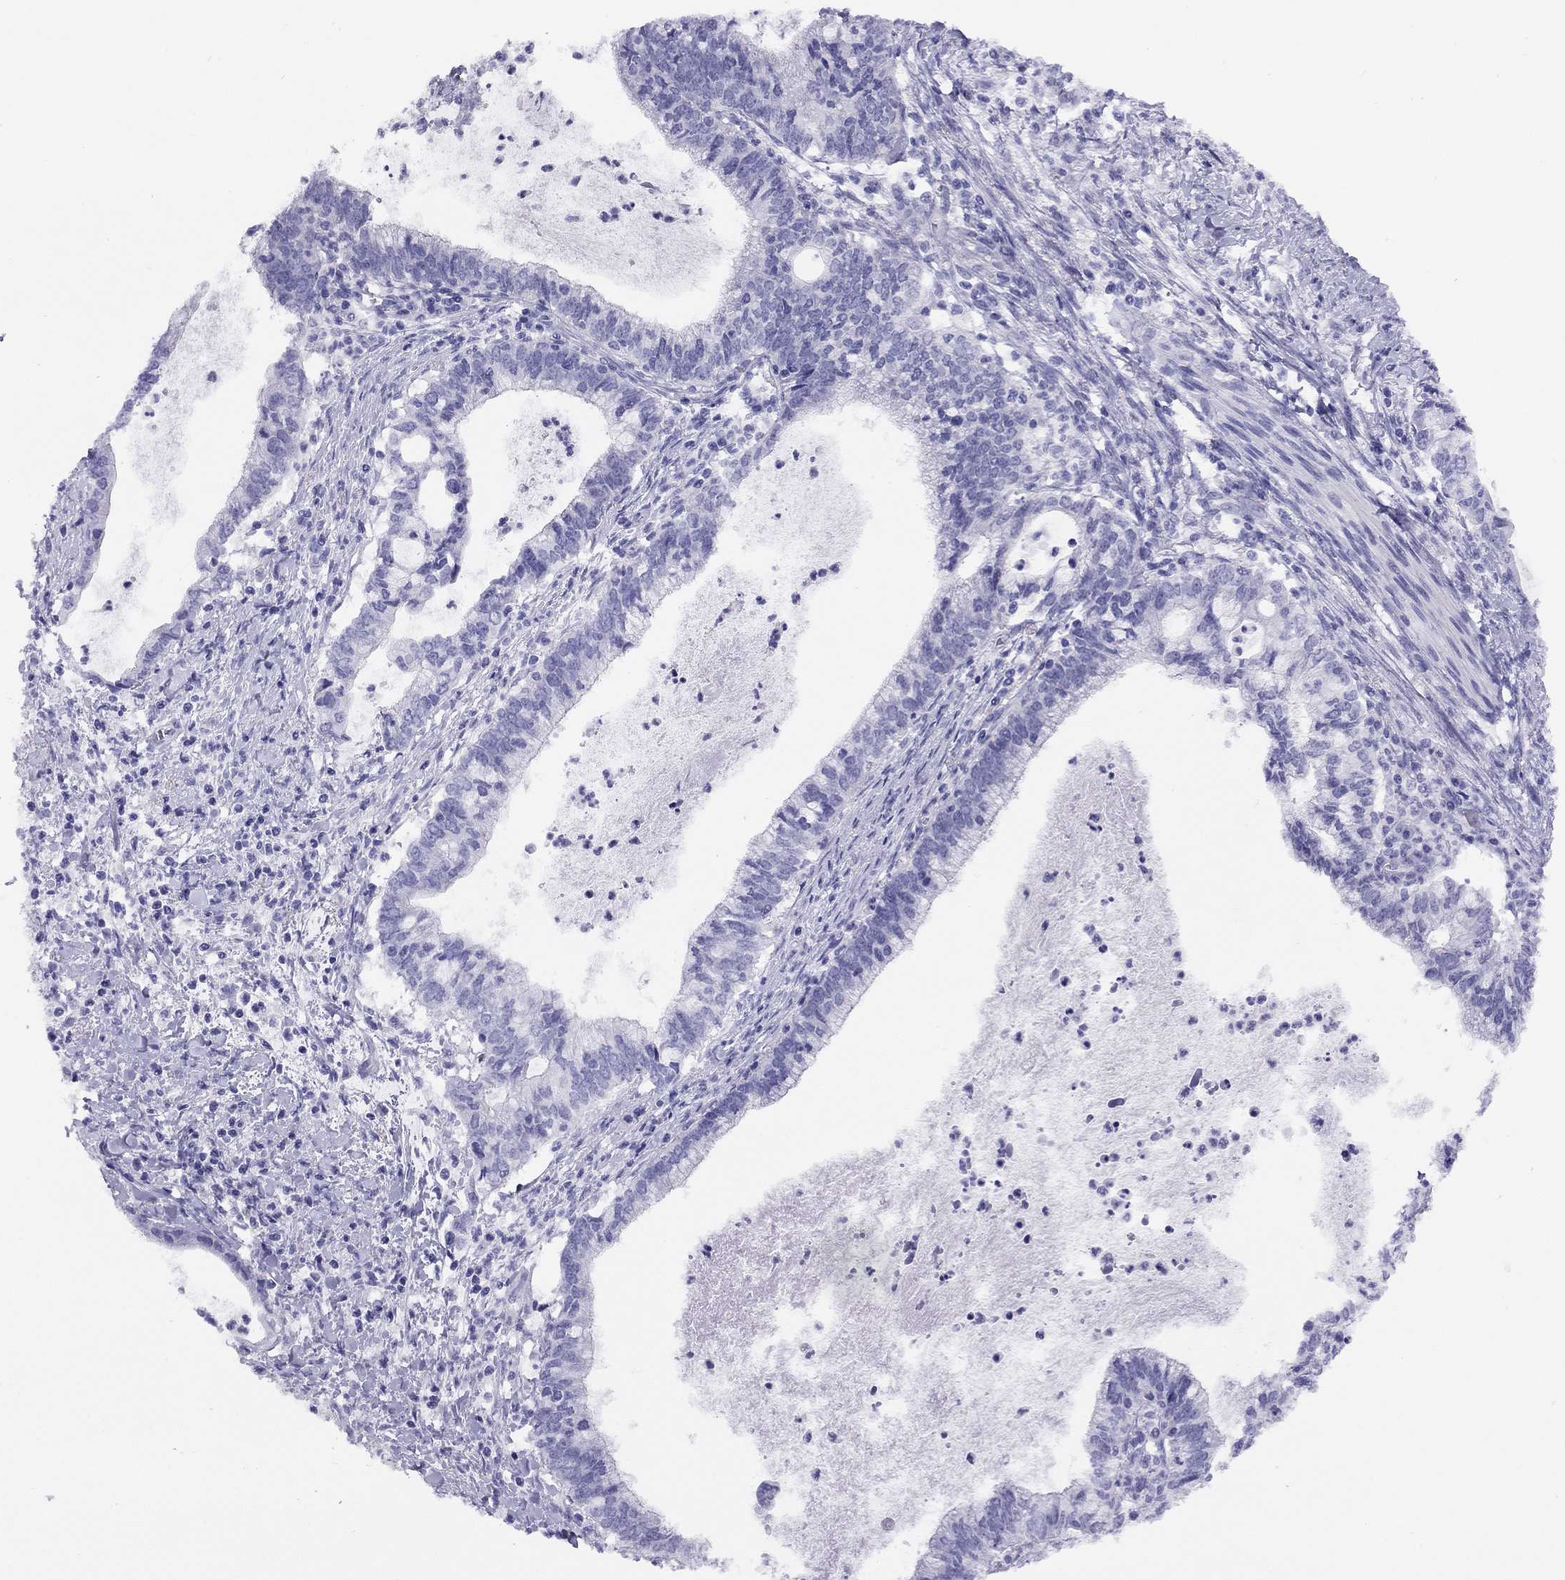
{"staining": {"intensity": "negative", "quantity": "none", "location": "none"}, "tissue": "cervical cancer", "cell_type": "Tumor cells", "image_type": "cancer", "snomed": [{"axis": "morphology", "description": "Adenocarcinoma, NOS"}, {"axis": "topography", "description": "Cervix"}], "caption": "This is a micrograph of immunohistochemistry staining of cervical cancer (adenocarcinoma), which shows no staining in tumor cells. The staining is performed using DAB brown chromogen with nuclei counter-stained in using hematoxylin.", "gene": "LRIT2", "patient": {"sex": "female", "age": 42}}